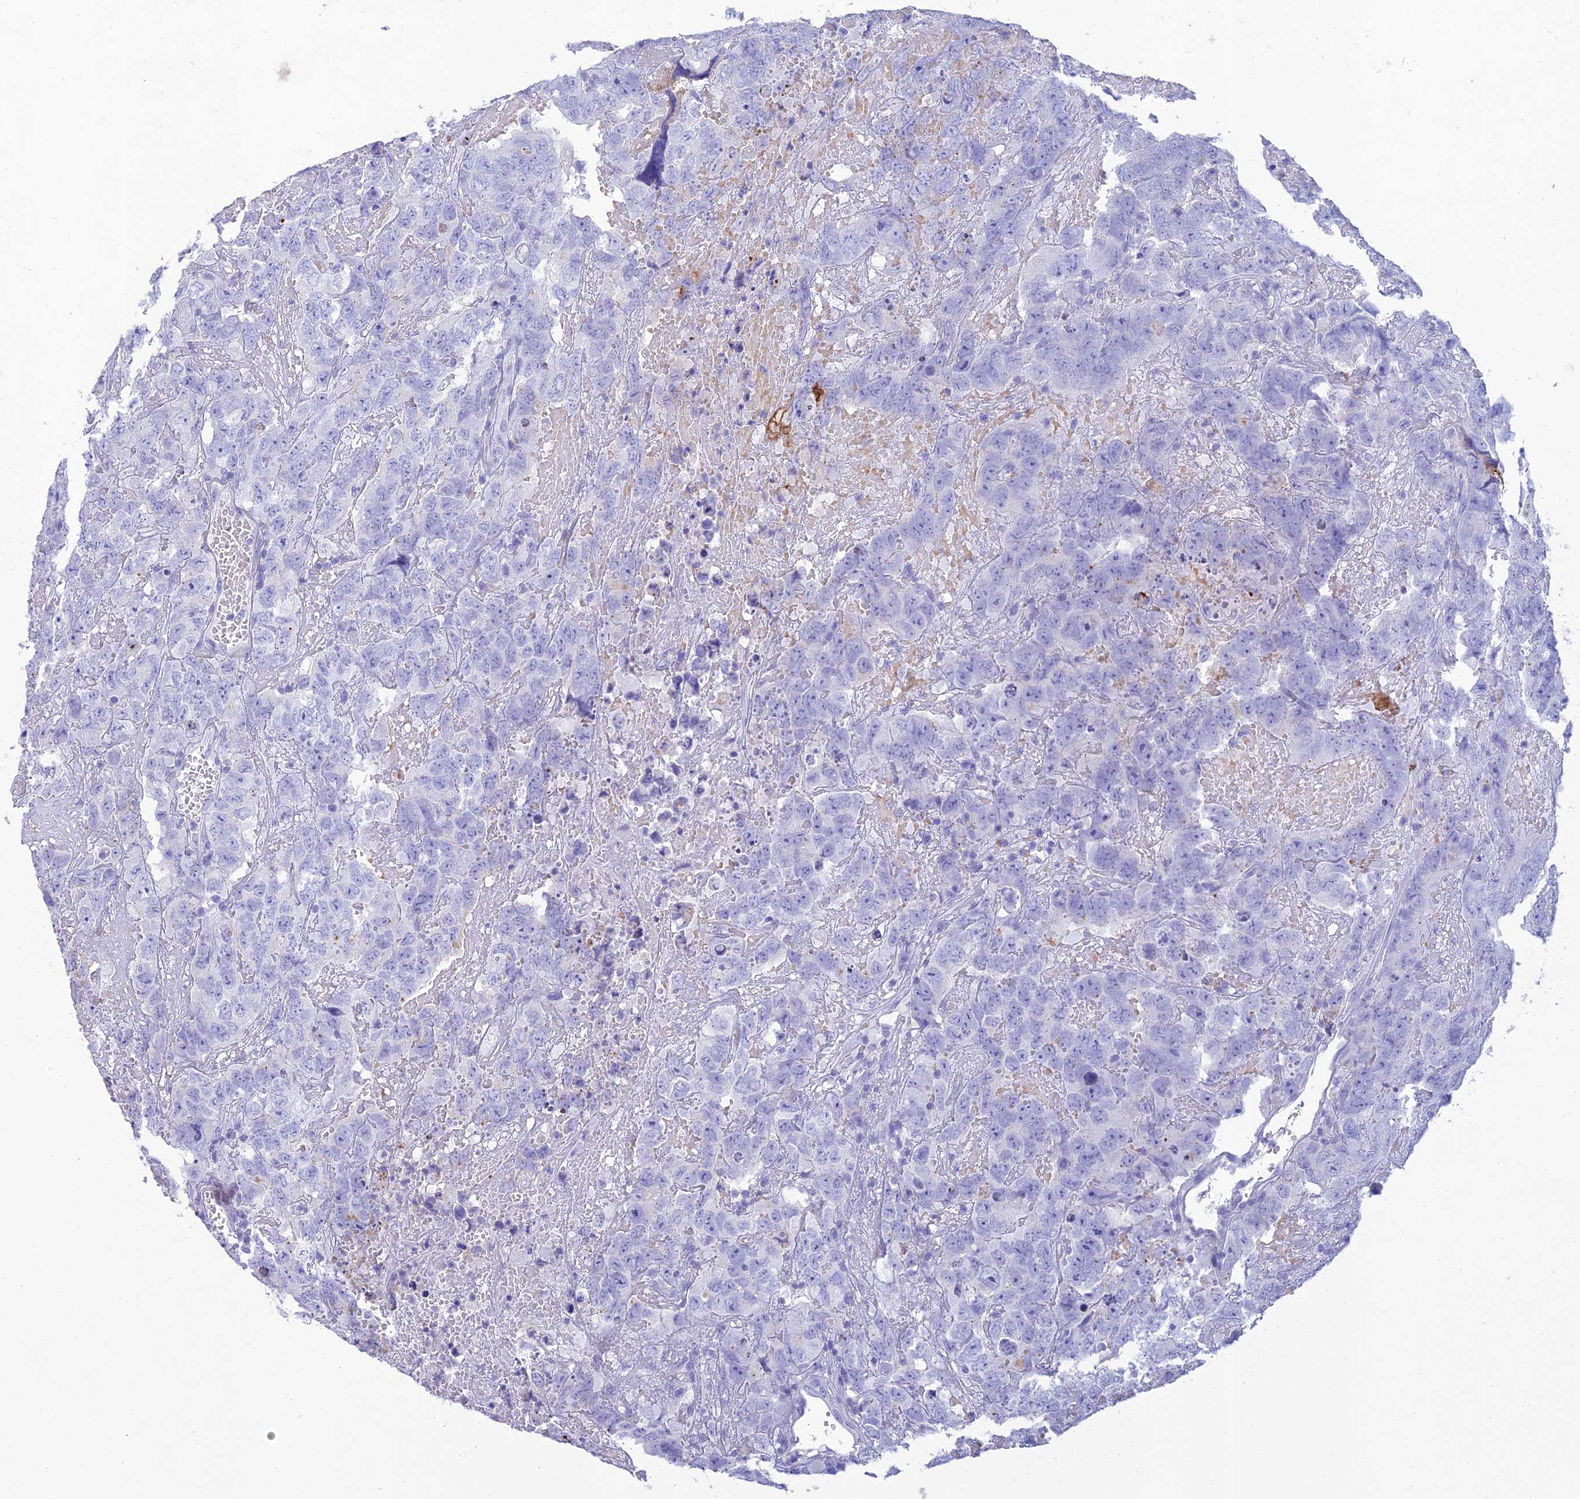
{"staining": {"intensity": "negative", "quantity": "none", "location": "none"}, "tissue": "testis cancer", "cell_type": "Tumor cells", "image_type": "cancer", "snomed": [{"axis": "morphology", "description": "Carcinoma, Embryonal, NOS"}, {"axis": "topography", "description": "Testis"}], "caption": "An immunohistochemistry micrograph of testis cancer (embryonal carcinoma) is shown. There is no staining in tumor cells of testis cancer (embryonal carcinoma).", "gene": "MAL2", "patient": {"sex": "male", "age": 45}}